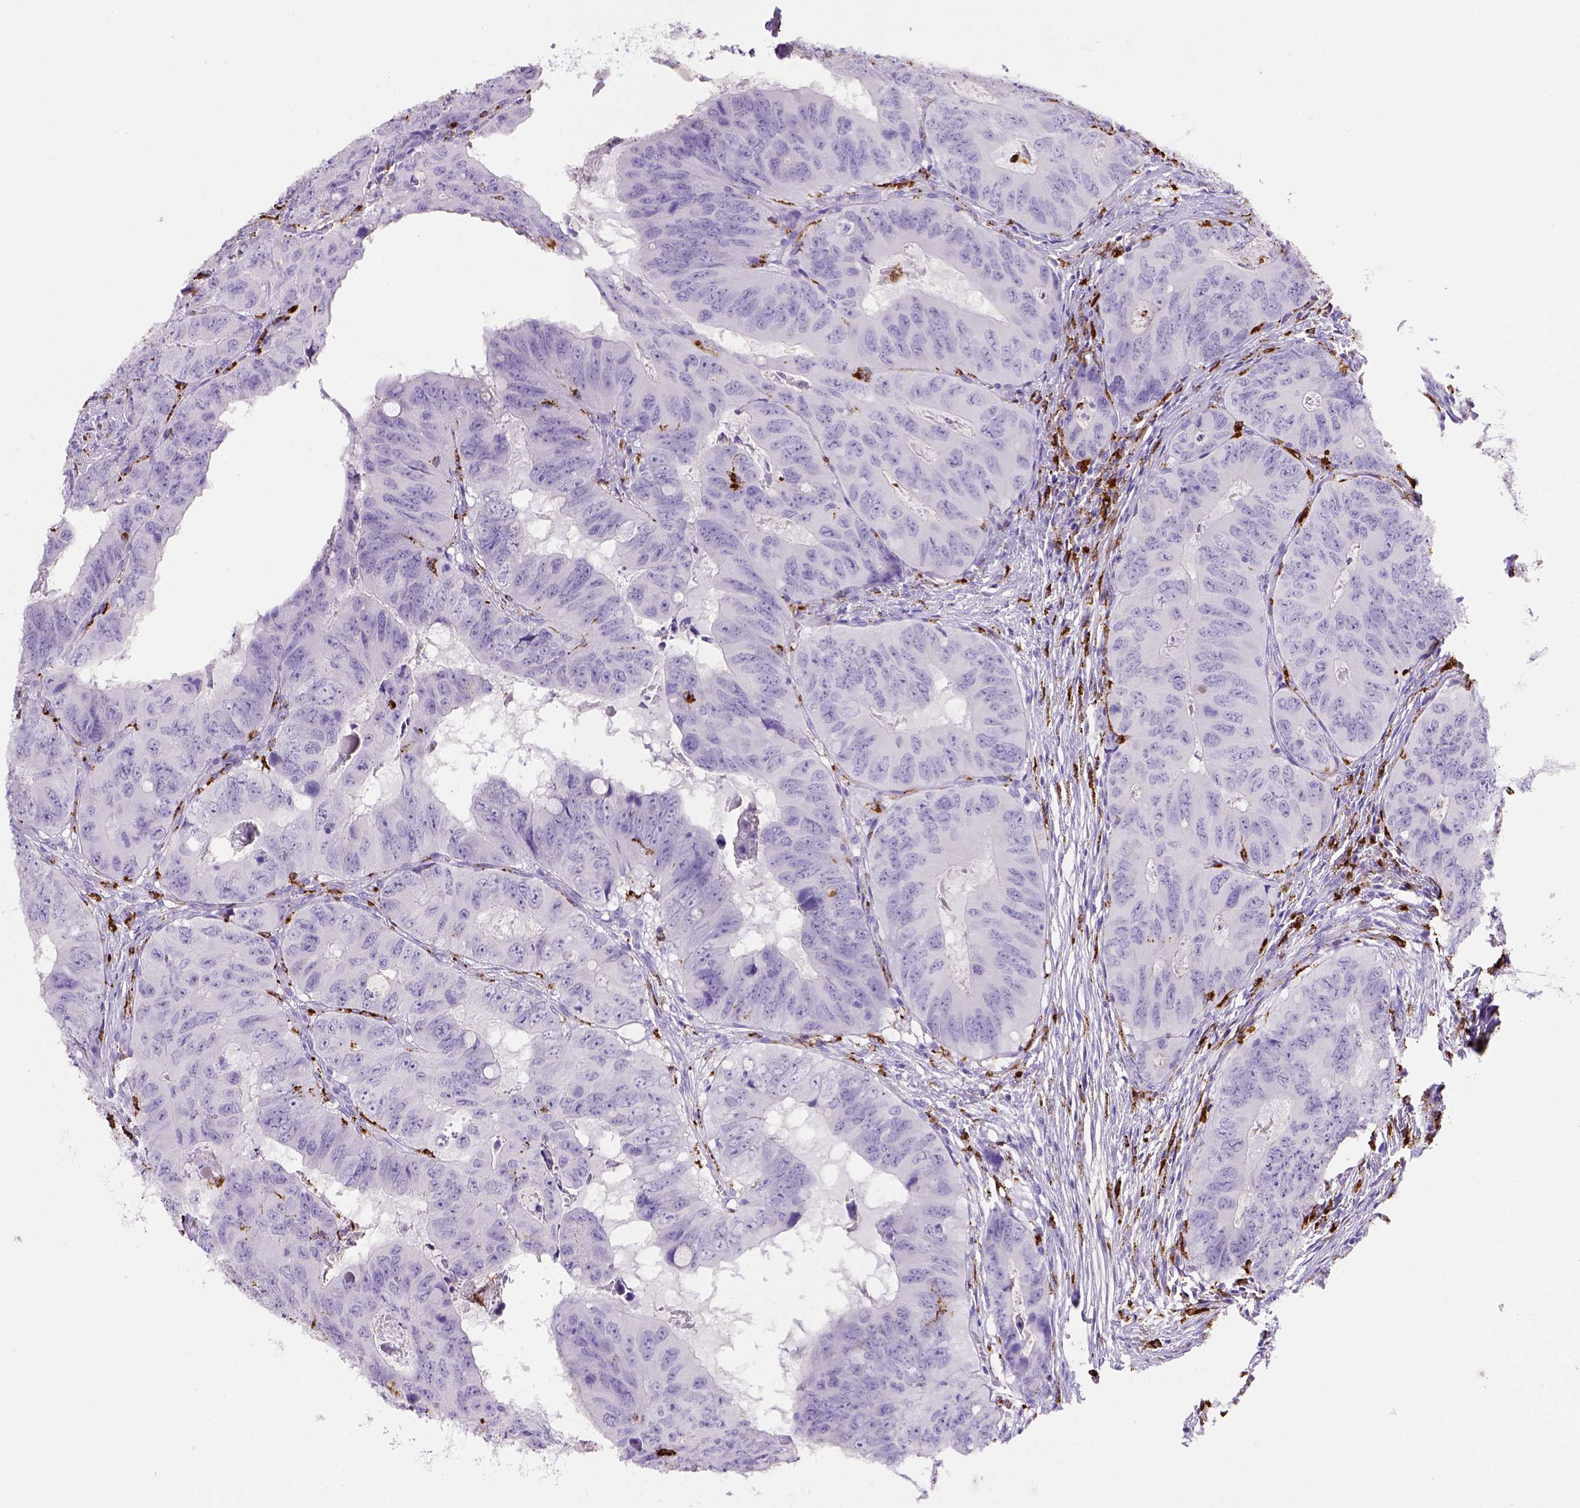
{"staining": {"intensity": "negative", "quantity": "none", "location": "none"}, "tissue": "colorectal cancer", "cell_type": "Tumor cells", "image_type": "cancer", "snomed": [{"axis": "morphology", "description": "Adenocarcinoma, NOS"}, {"axis": "topography", "description": "Colon"}], "caption": "The immunohistochemistry (IHC) photomicrograph has no significant positivity in tumor cells of colorectal cancer (adenocarcinoma) tissue.", "gene": "CD68", "patient": {"sex": "male", "age": 79}}